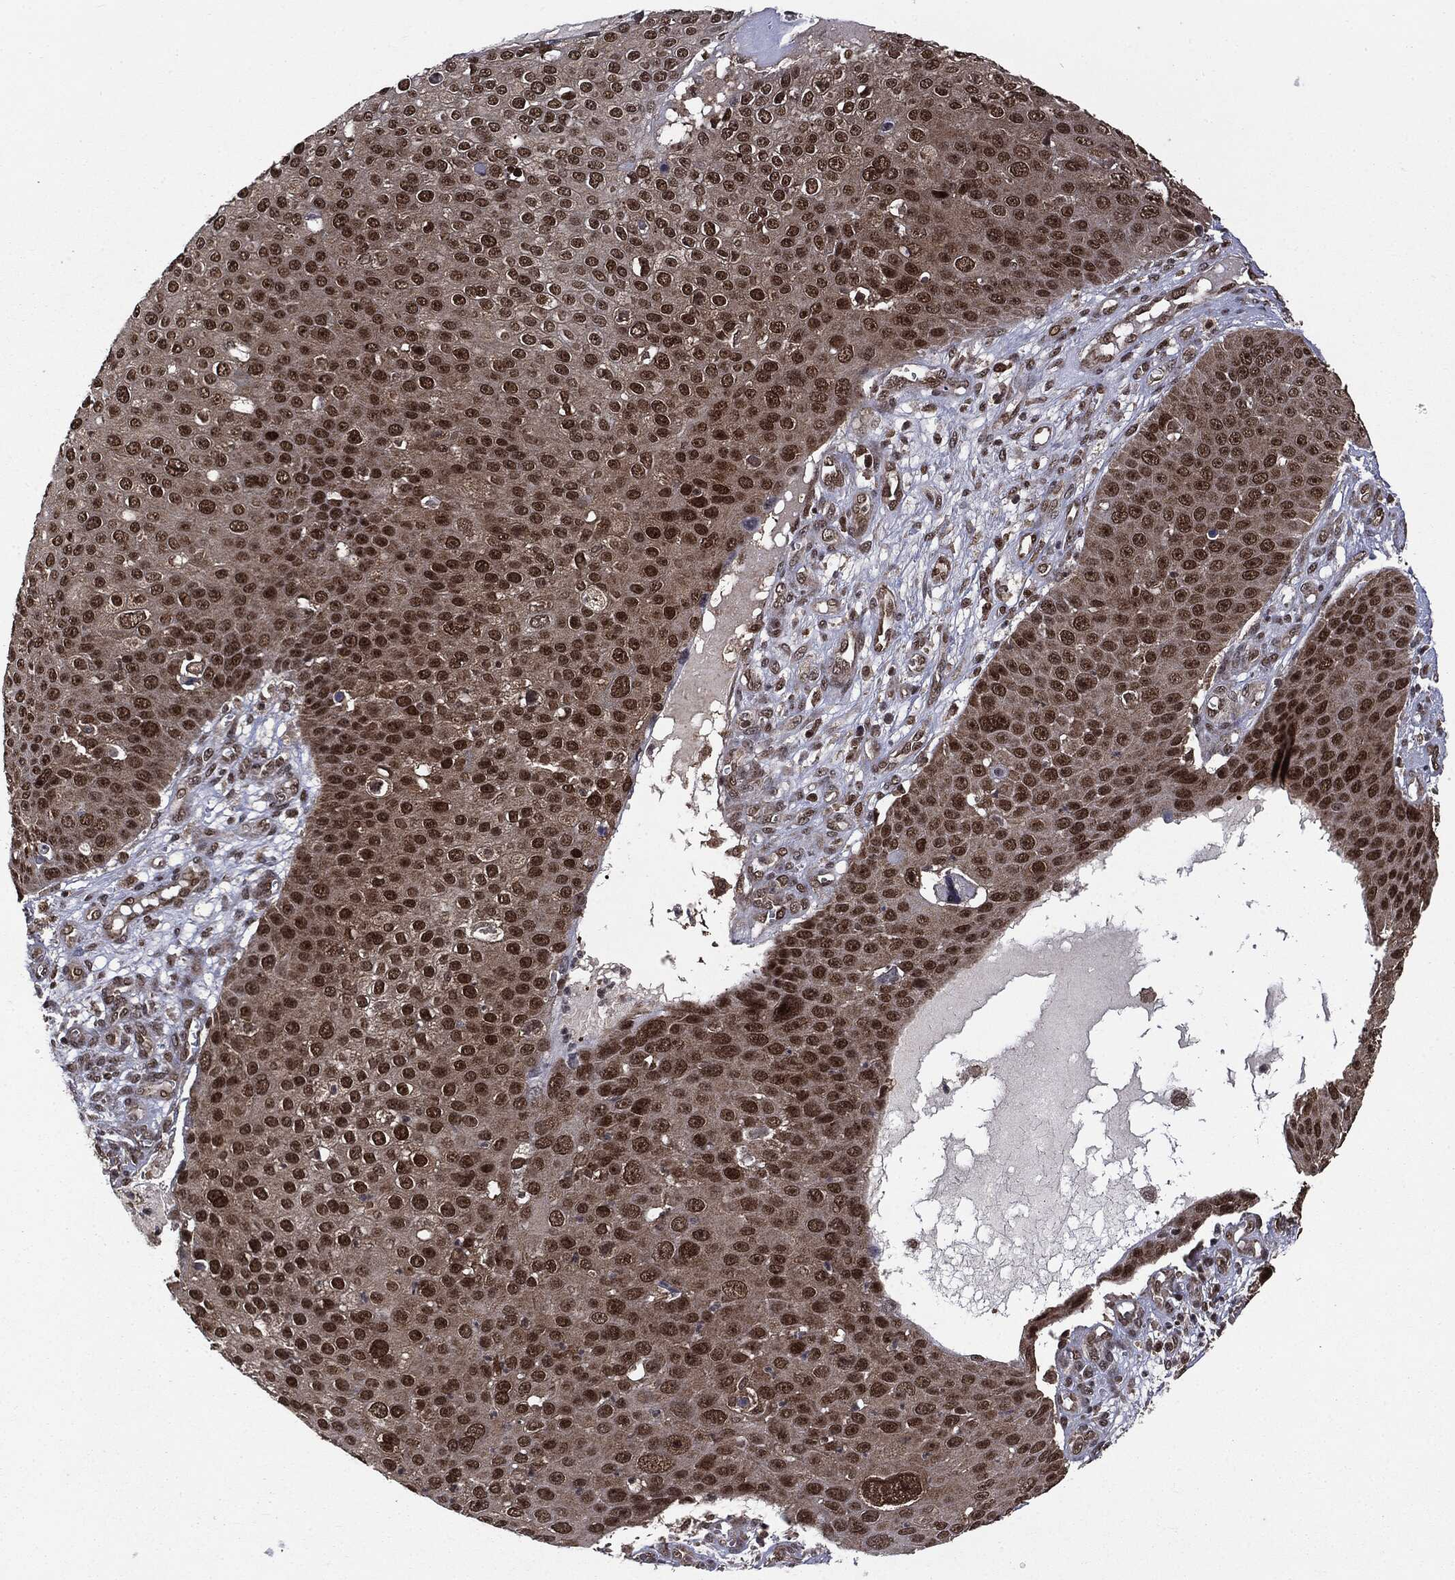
{"staining": {"intensity": "moderate", "quantity": ">75%", "location": "nuclear"}, "tissue": "skin cancer", "cell_type": "Tumor cells", "image_type": "cancer", "snomed": [{"axis": "morphology", "description": "Squamous cell carcinoma, NOS"}, {"axis": "topography", "description": "Skin"}], "caption": "Skin cancer stained with a brown dye displays moderate nuclear positive expression in approximately >75% of tumor cells.", "gene": "PTPA", "patient": {"sex": "male", "age": 71}}